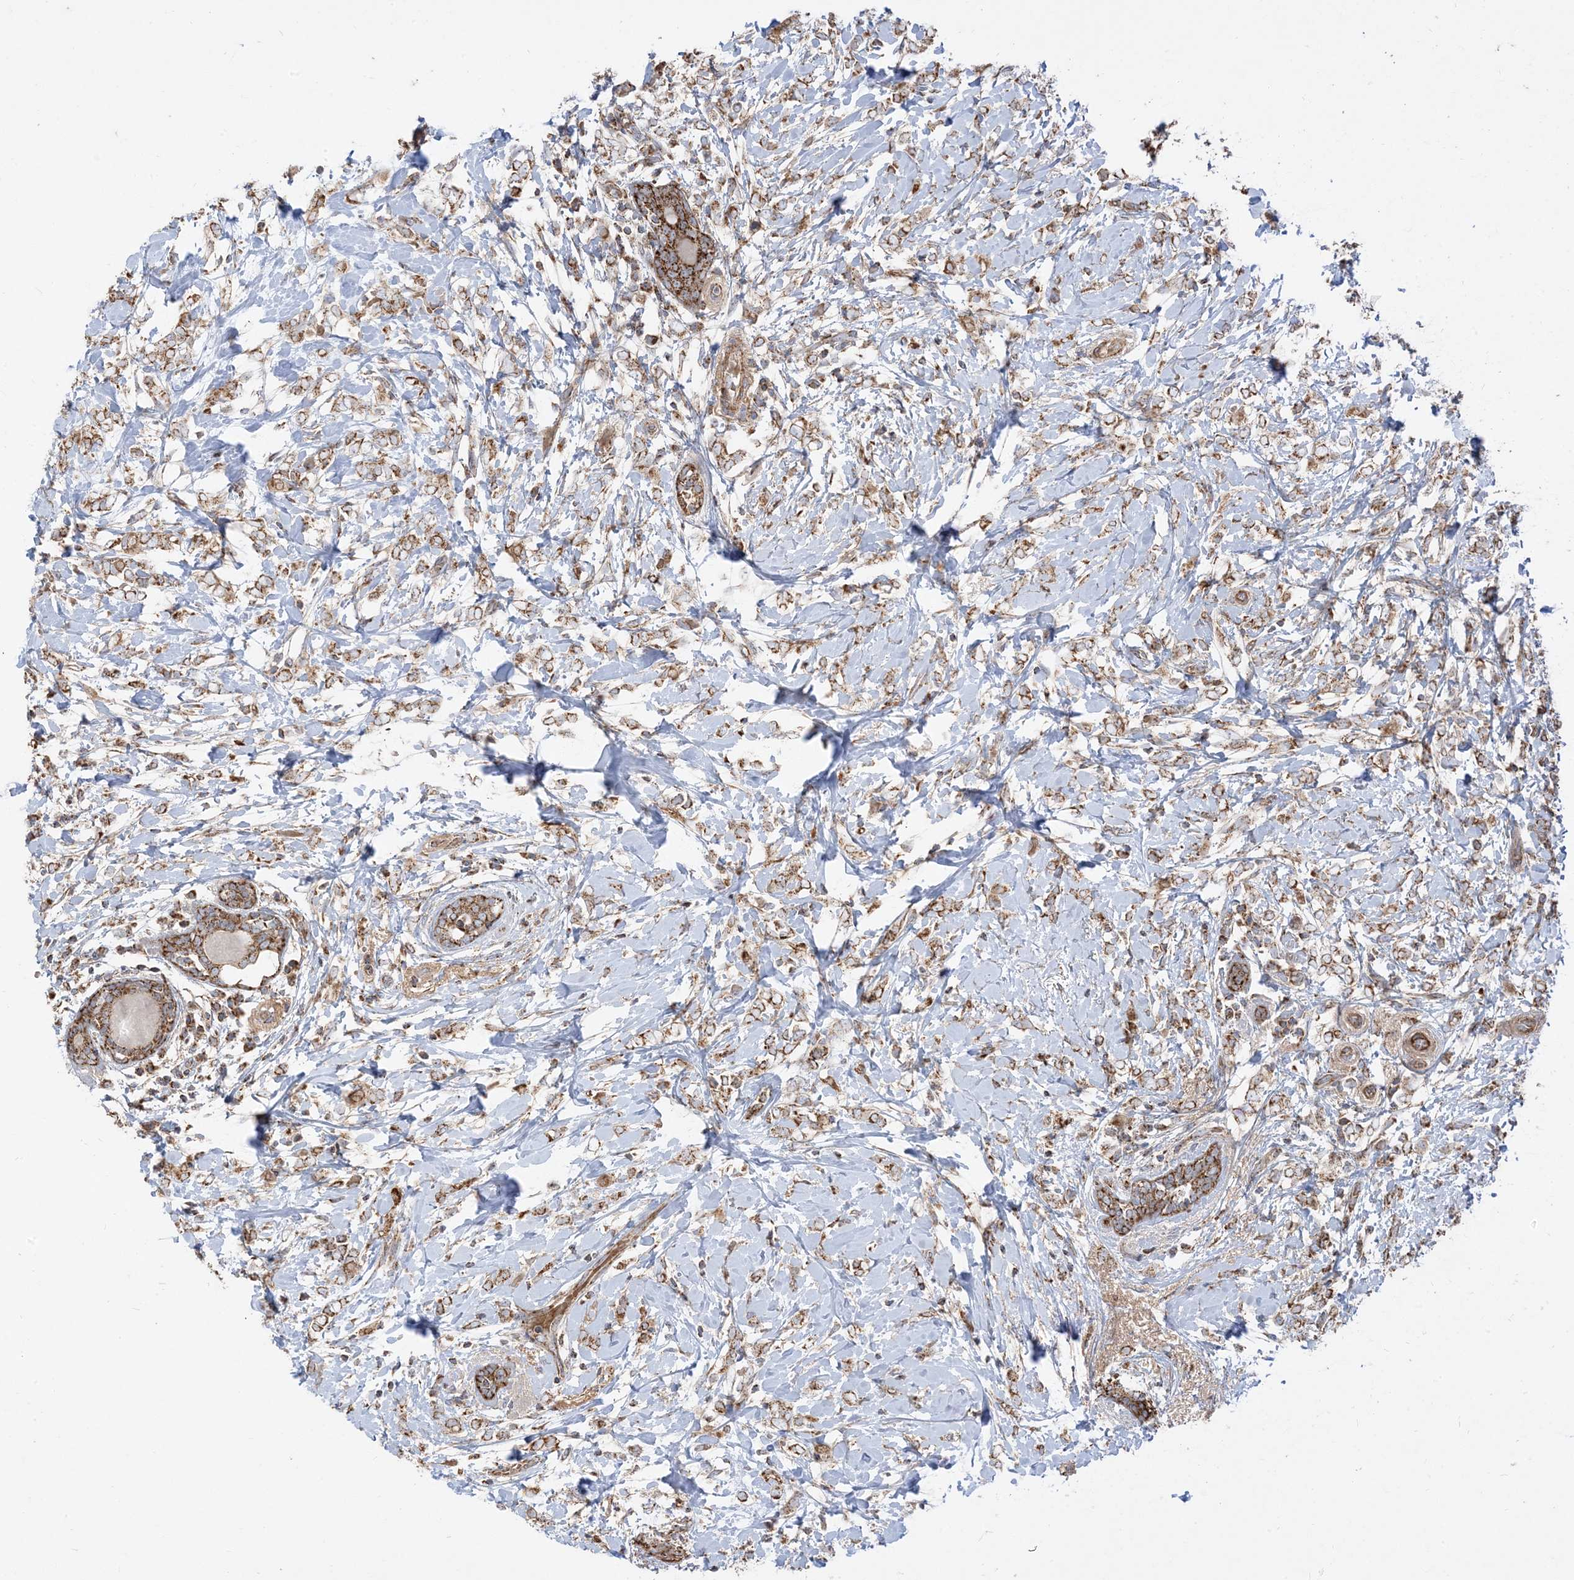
{"staining": {"intensity": "moderate", "quantity": ">75%", "location": "cytoplasmic/membranous"}, "tissue": "breast cancer", "cell_type": "Tumor cells", "image_type": "cancer", "snomed": [{"axis": "morphology", "description": "Normal tissue, NOS"}, {"axis": "morphology", "description": "Lobular carcinoma"}, {"axis": "topography", "description": "Breast"}], "caption": "This is an image of immunohistochemistry staining of breast cancer (lobular carcinoma), which shows moderate positivity in the cytoplasmic/membranous of tumor cells.", "gene": "AARS2", "patient": {"sex": "female", "age": 47}}